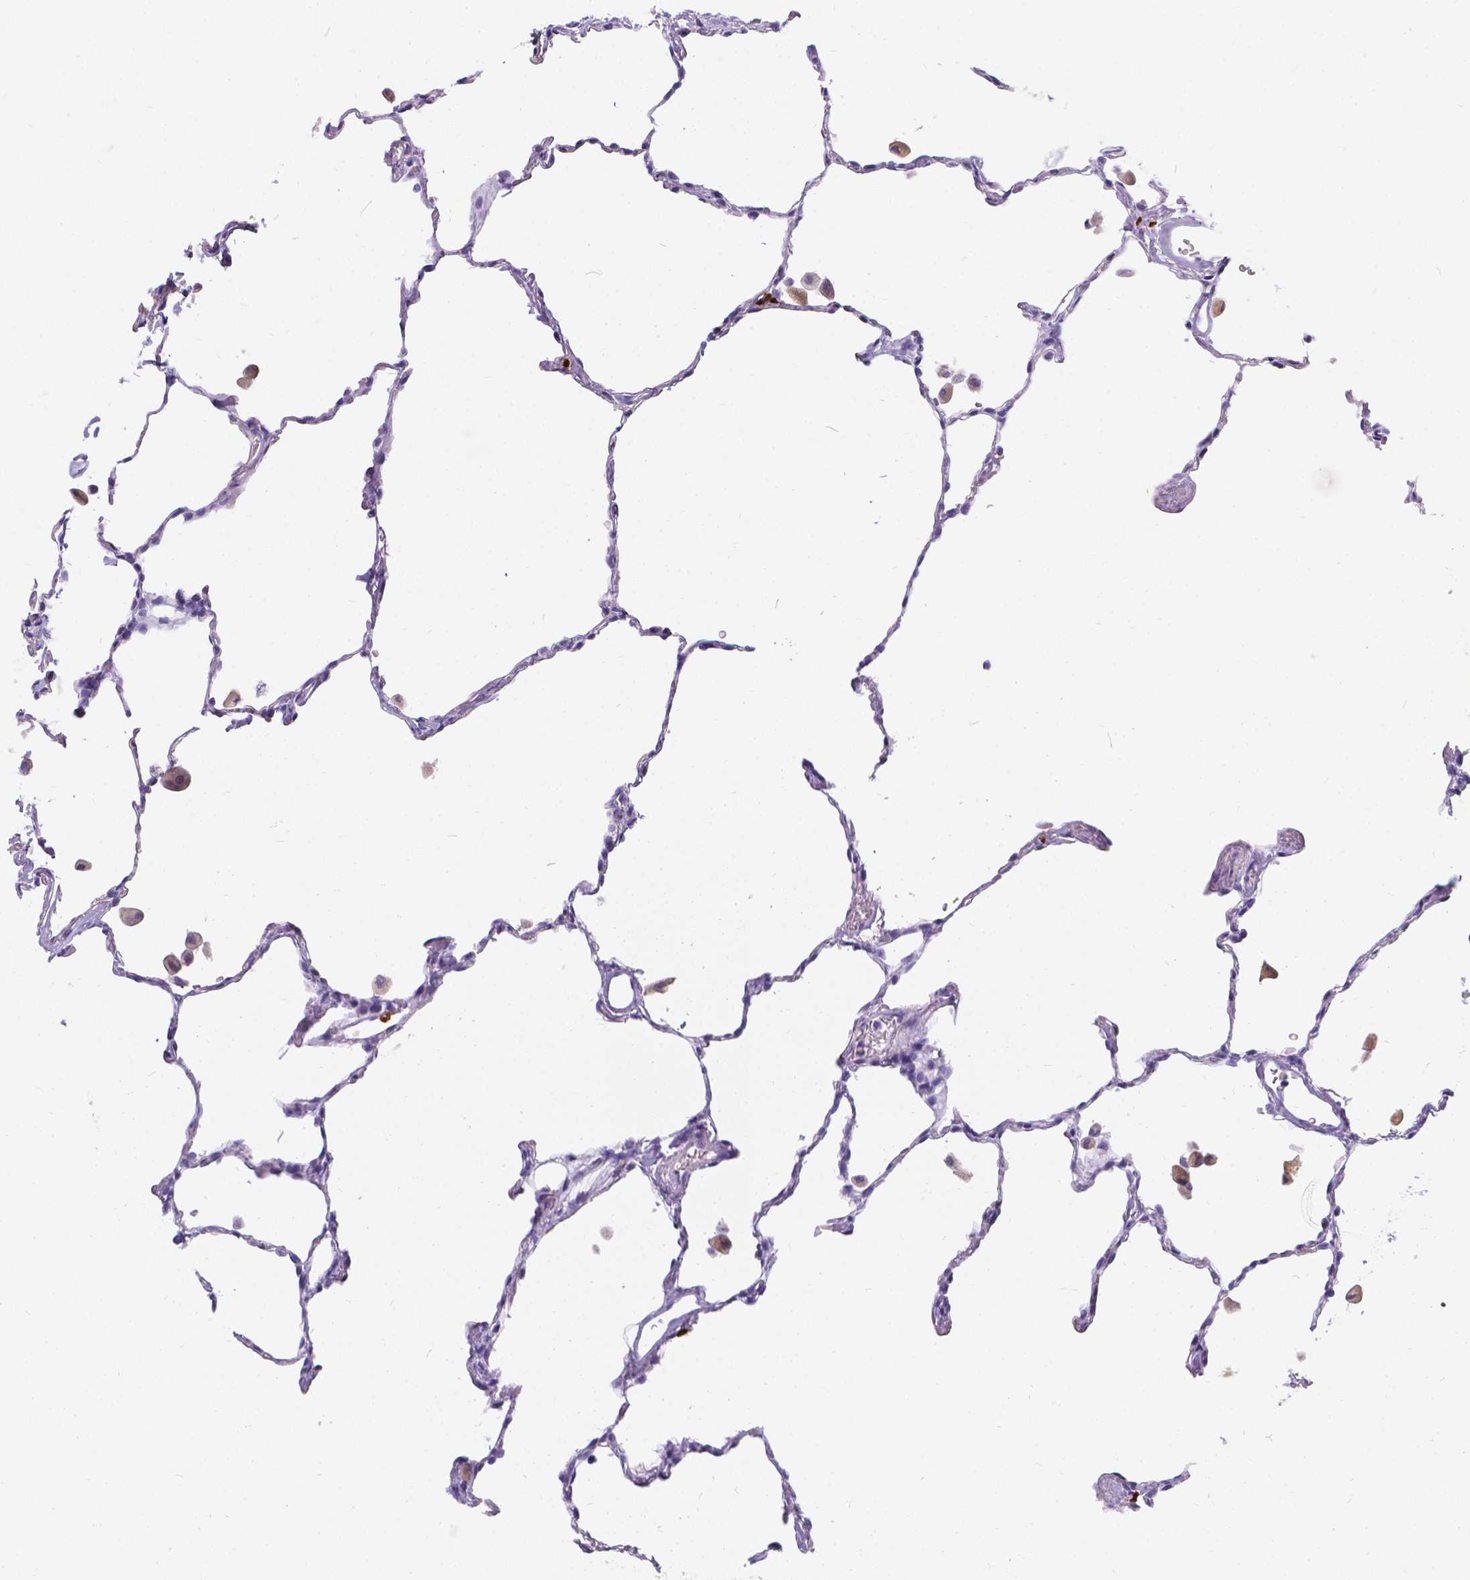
{"staining": {"intensity": "negative", "quantity": "none", "location": "none"}, "tissue": "lung", "cell_type": "Alveolar cells", "image_type": "normal", "snomed": [{"axis": "morphology", "description": "Normal tissue, NOS"}, {"axis": "topography", "description": "Lung"}], "caption": "This is an immunohistochemistry image of benign lung. There is no expression in alveolar cells.", "gene": "GNRHR", "patient": {"sex": "female", "age": 47}}